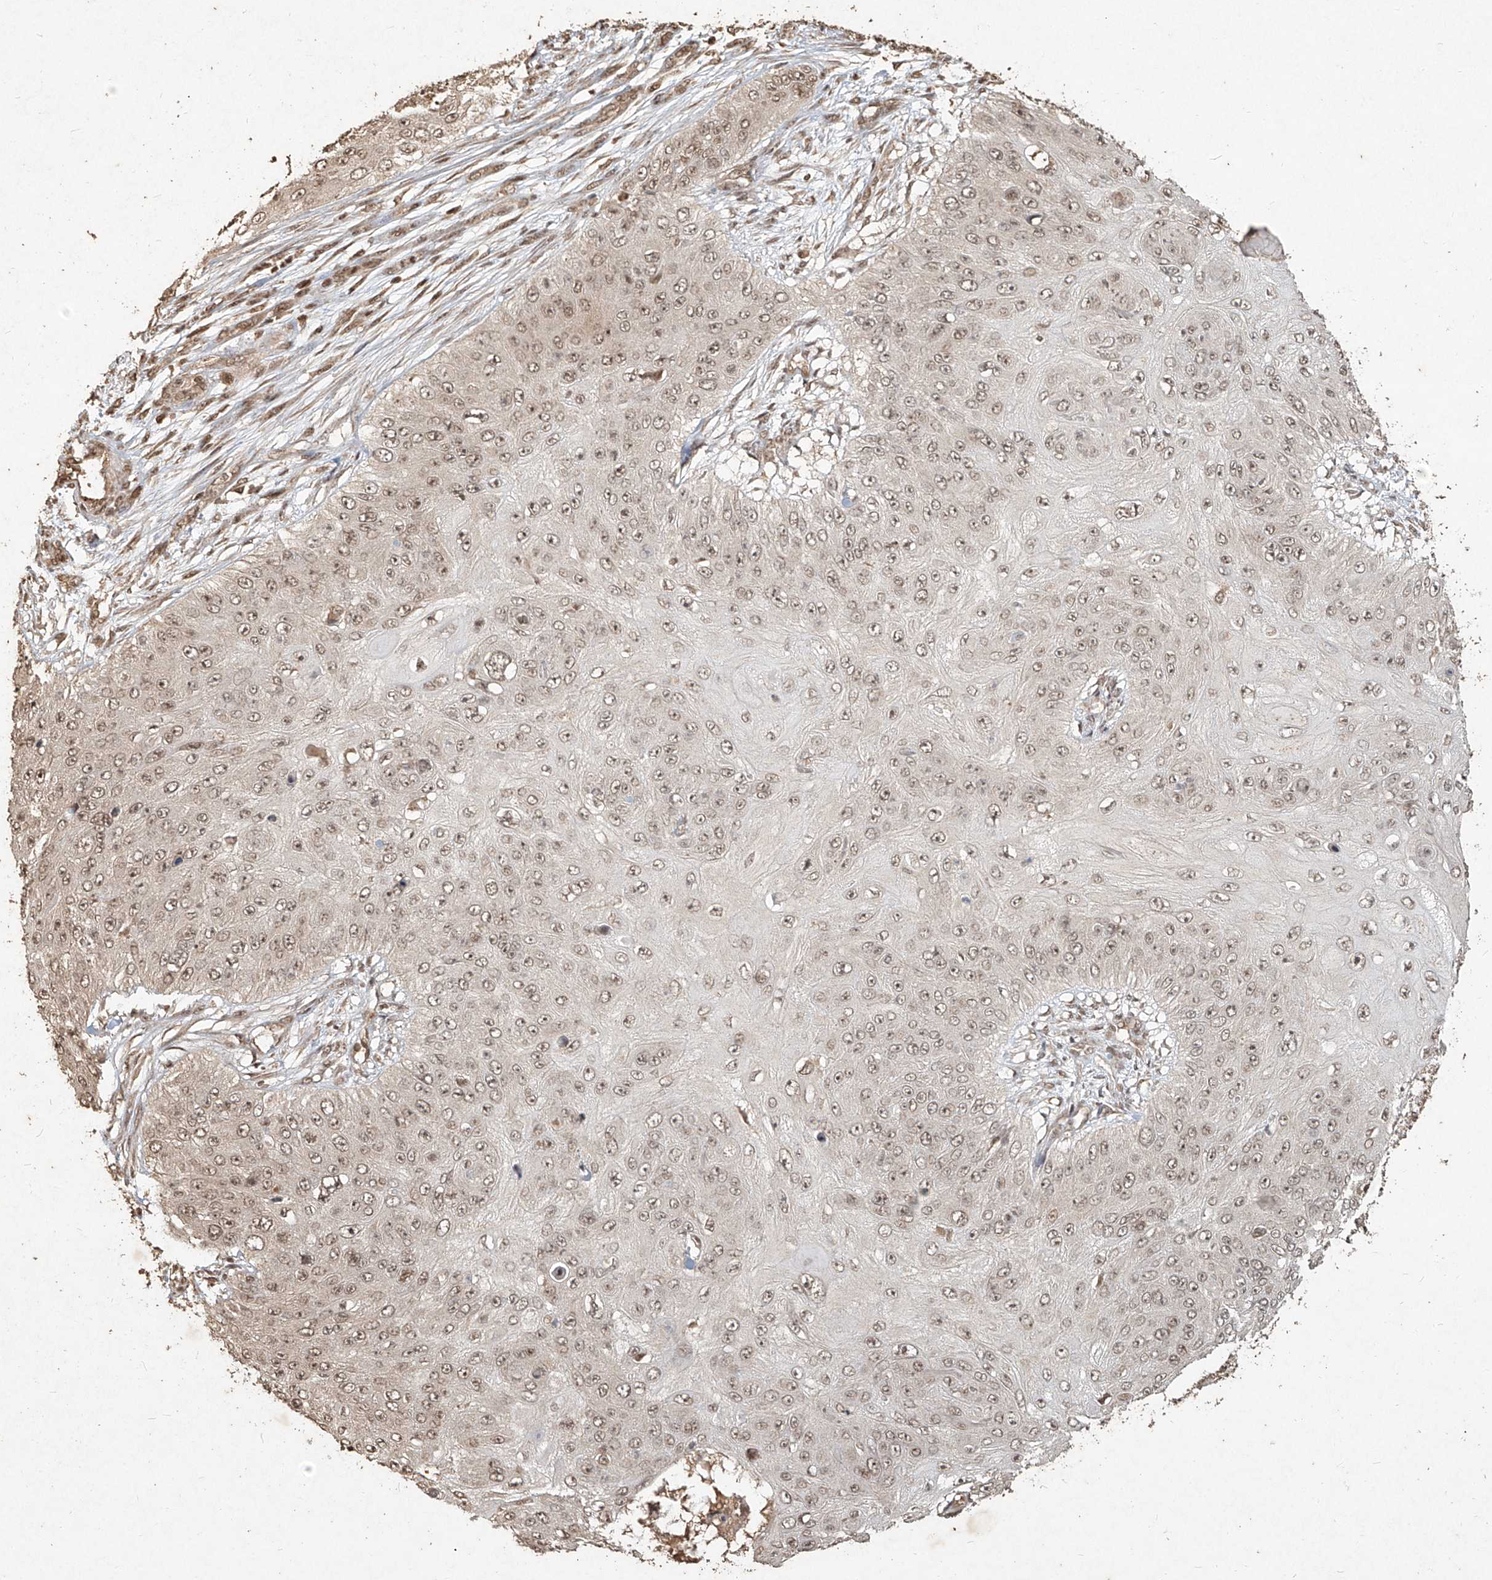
{"staining": {"intensity": "weak", "quantity": ">75%", "location": "nuclear"}, "tissue": "skin cancer", "cell_type": "Tumor cells", "image_type": "cancer", "snomed": [{"axis": "morphology", "description": "Squamous cell carcinoma, NOS"}, {"axis": "topography", "description": "Skin"}], "caption": "This is an image of immunohistochemistry staining of squamous cell carcinoma (skin), which shows weak staining in the nuclear of tumor cells.", "gene": "UBE2K", "patient": {"sex": "female", "age": 80}}